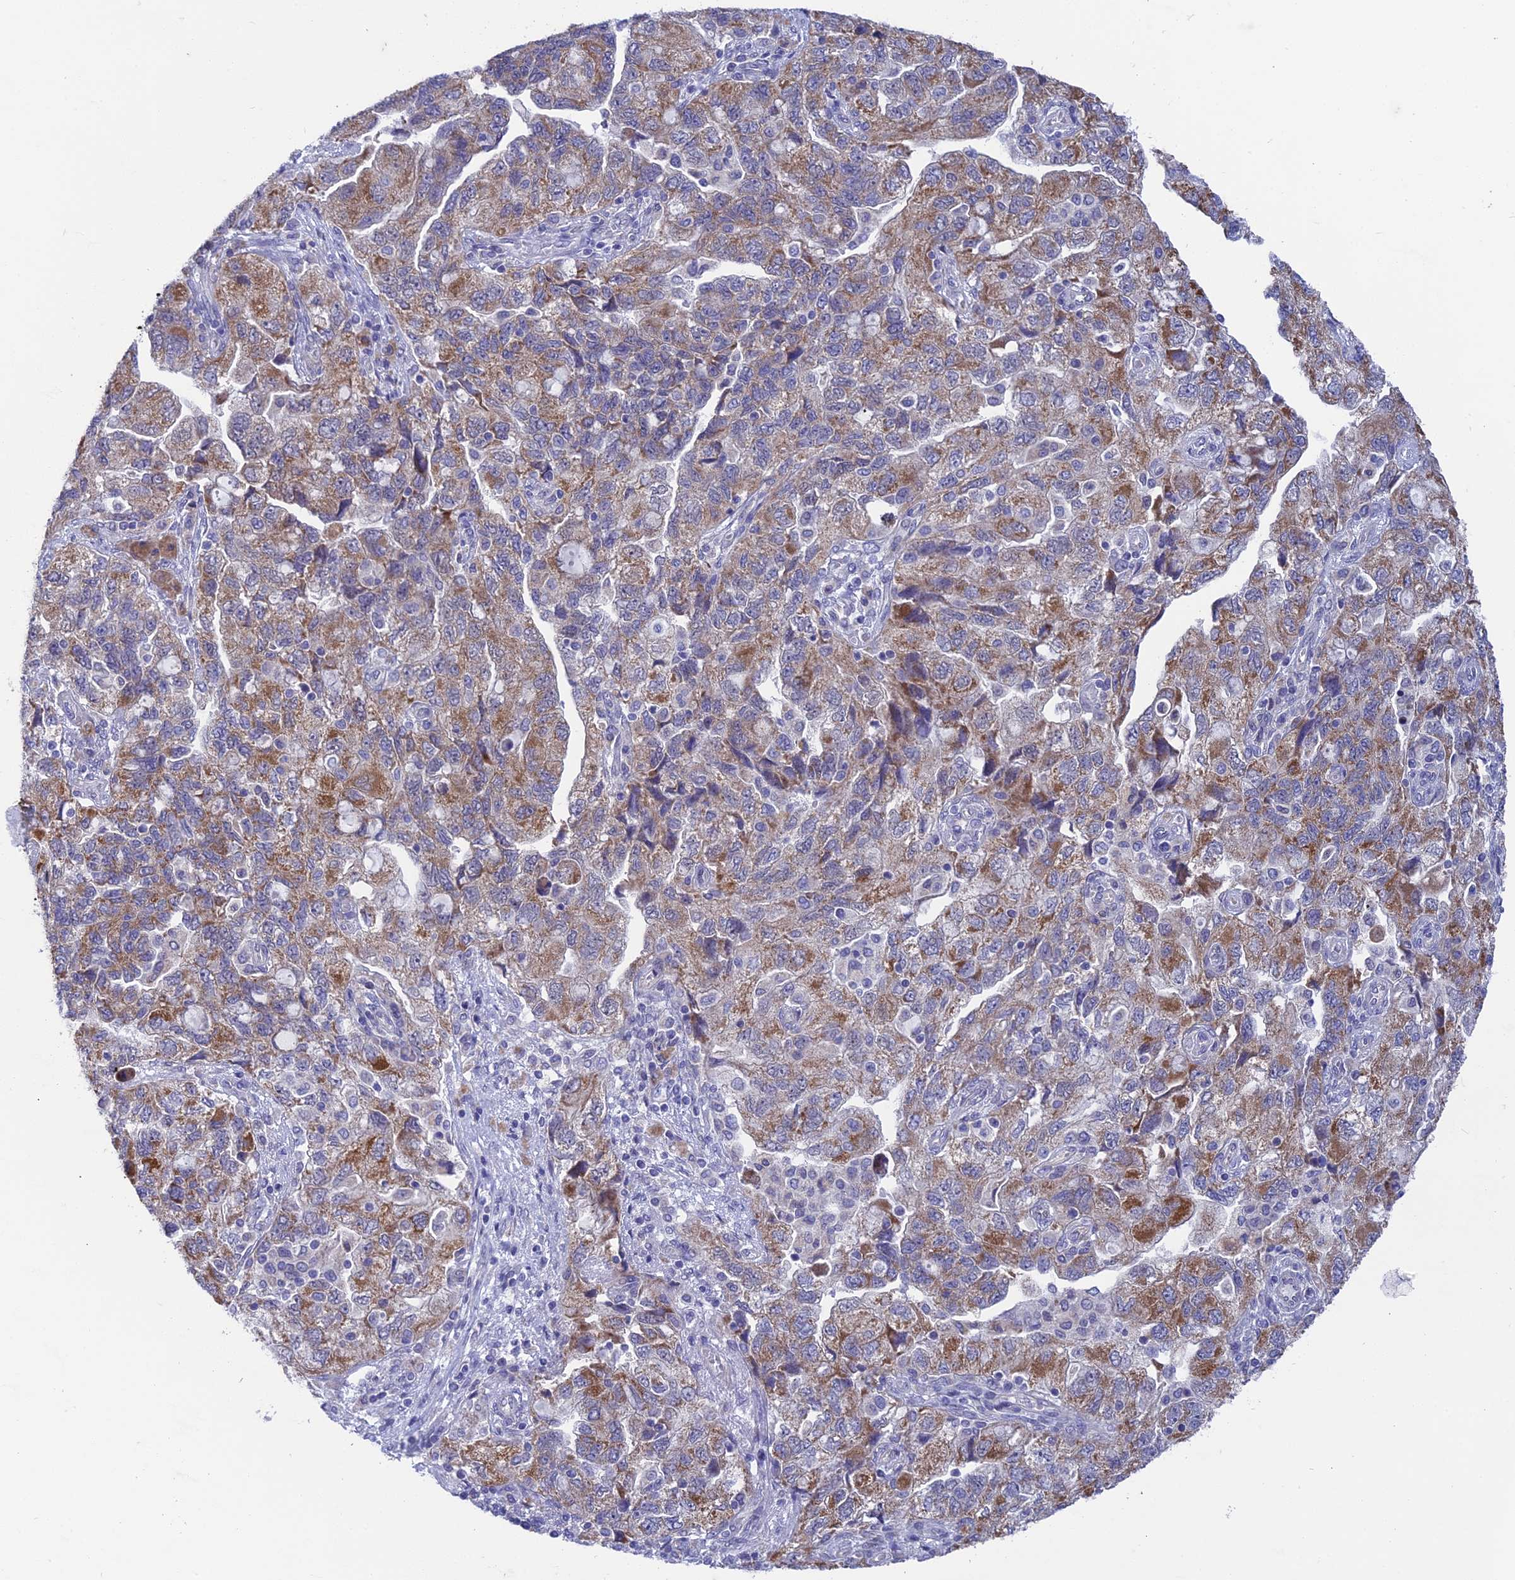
{"staining": {"intensity": "moderate", "quantity": ">75%", "location": "cytoplasmic/membranous"}, "tissue": "ovarian cancer", "cell_type": "Tumor cells", "image_type": "cancer", "snomed": [{"axis": "morphology", "description": "Carcinoma, NOS"}, {"axis": "morphology", "description": "Cystadenocarcinoma, serous, NOS"}, {"axis": "topography", "description": "Ovary"}], "caption": "Tumor cells reveal medium levels of moderate cytoplasmic/membranous expression in approximately >75% of cells in human ovarian cancer (carcinoma). (IHC, brightfield microscopy, high magnification).", "gene": "AK4", "patient": {"sex": "female", "age": 69}}